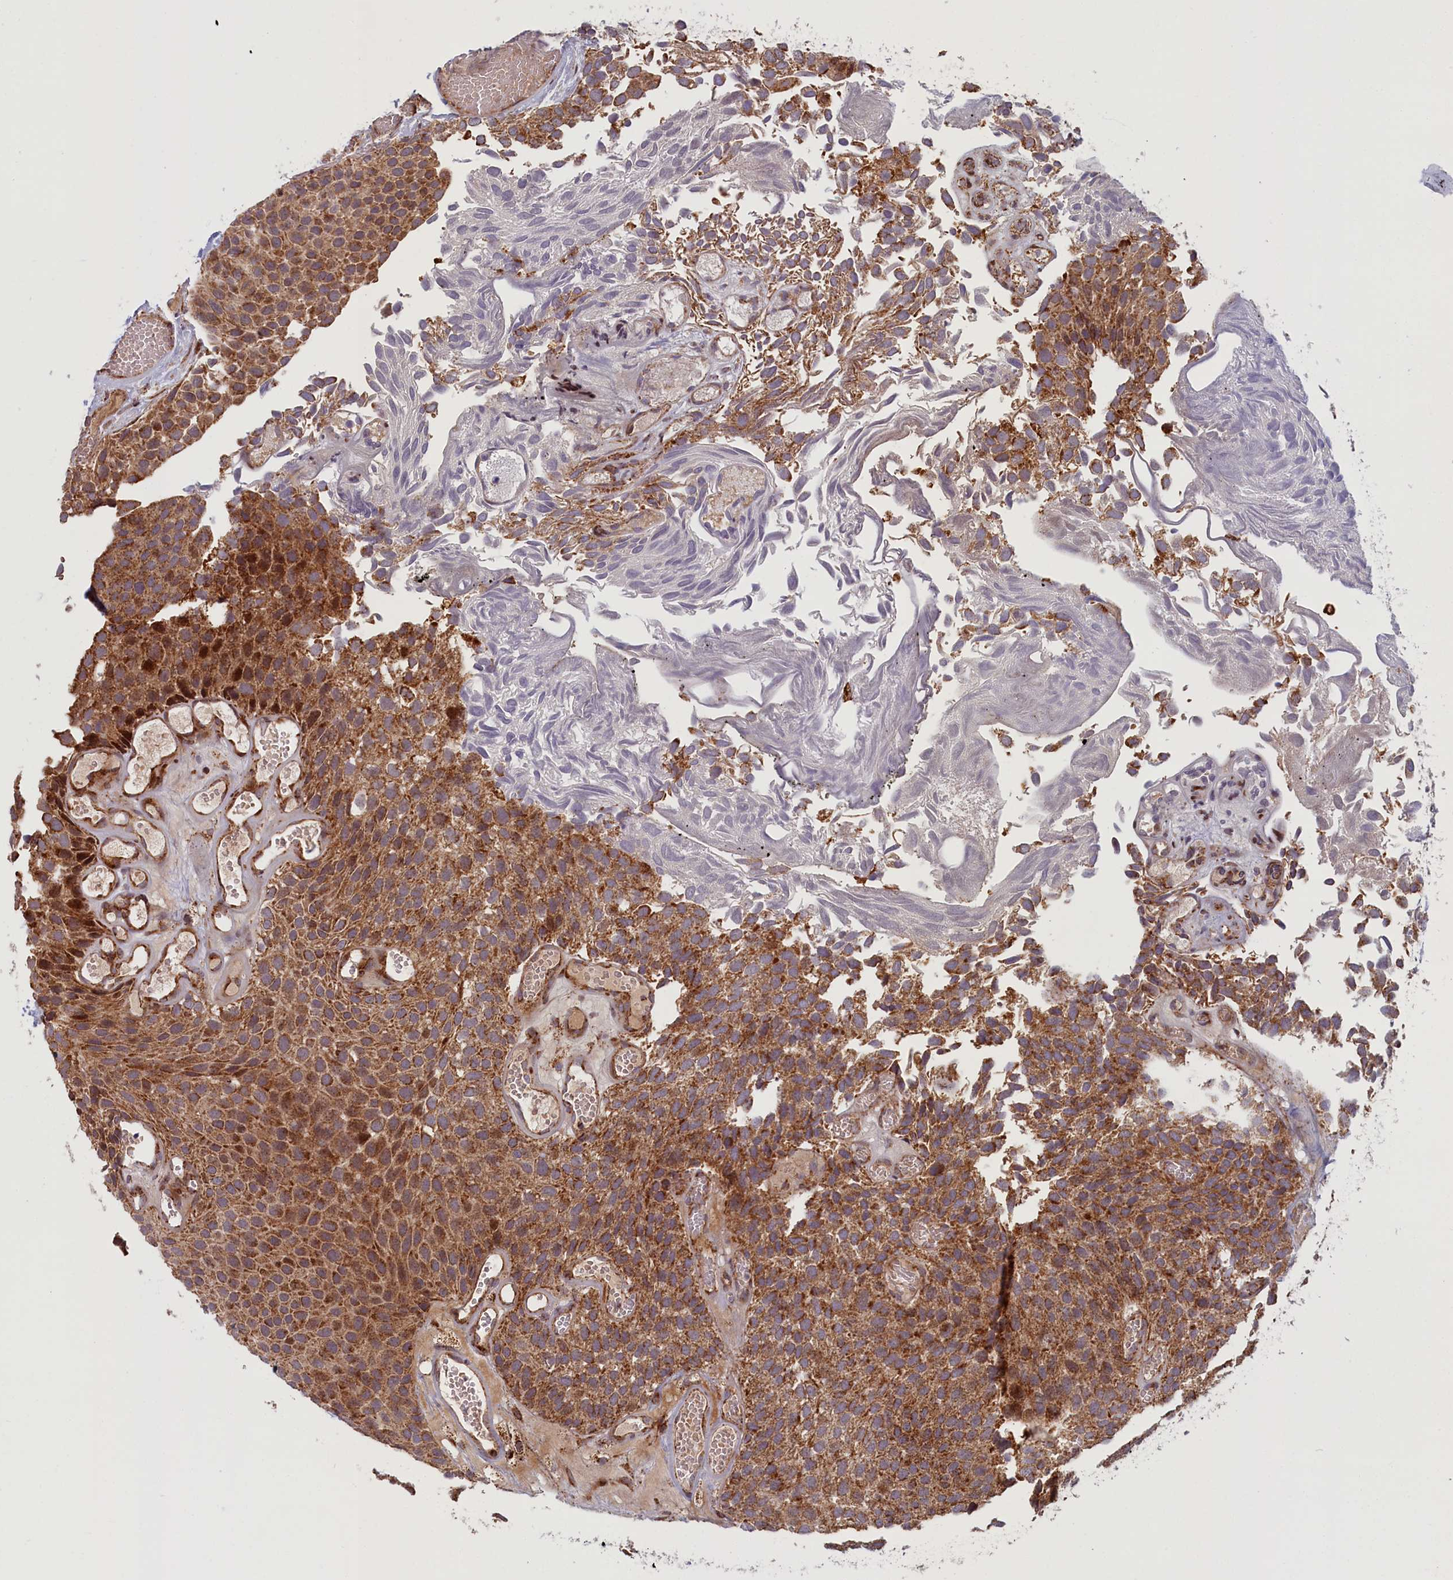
{"staining": {"intensity": "strong", "quantity": ">75%", "location": "cytoplasmic/membranous"}, "tissue": "urothelial cancer", "cell_type": "Tumor cells", "image_type": "cancer", "snomed": [{"axis": "morphology", "description": "Urothelial carcinoma, Low grade"}, {"axis": "topography", "description": "Urinary bladder"}], "caption": "Immunohistochemistry (IHC) of urothelial carcinoma (low-grade) shows high levels of strong cytoplasmic/membranous staining in about >75% of tumor cells.", "gene": "PLA2G10", "patient": {"sex": "male", "age": 89}}